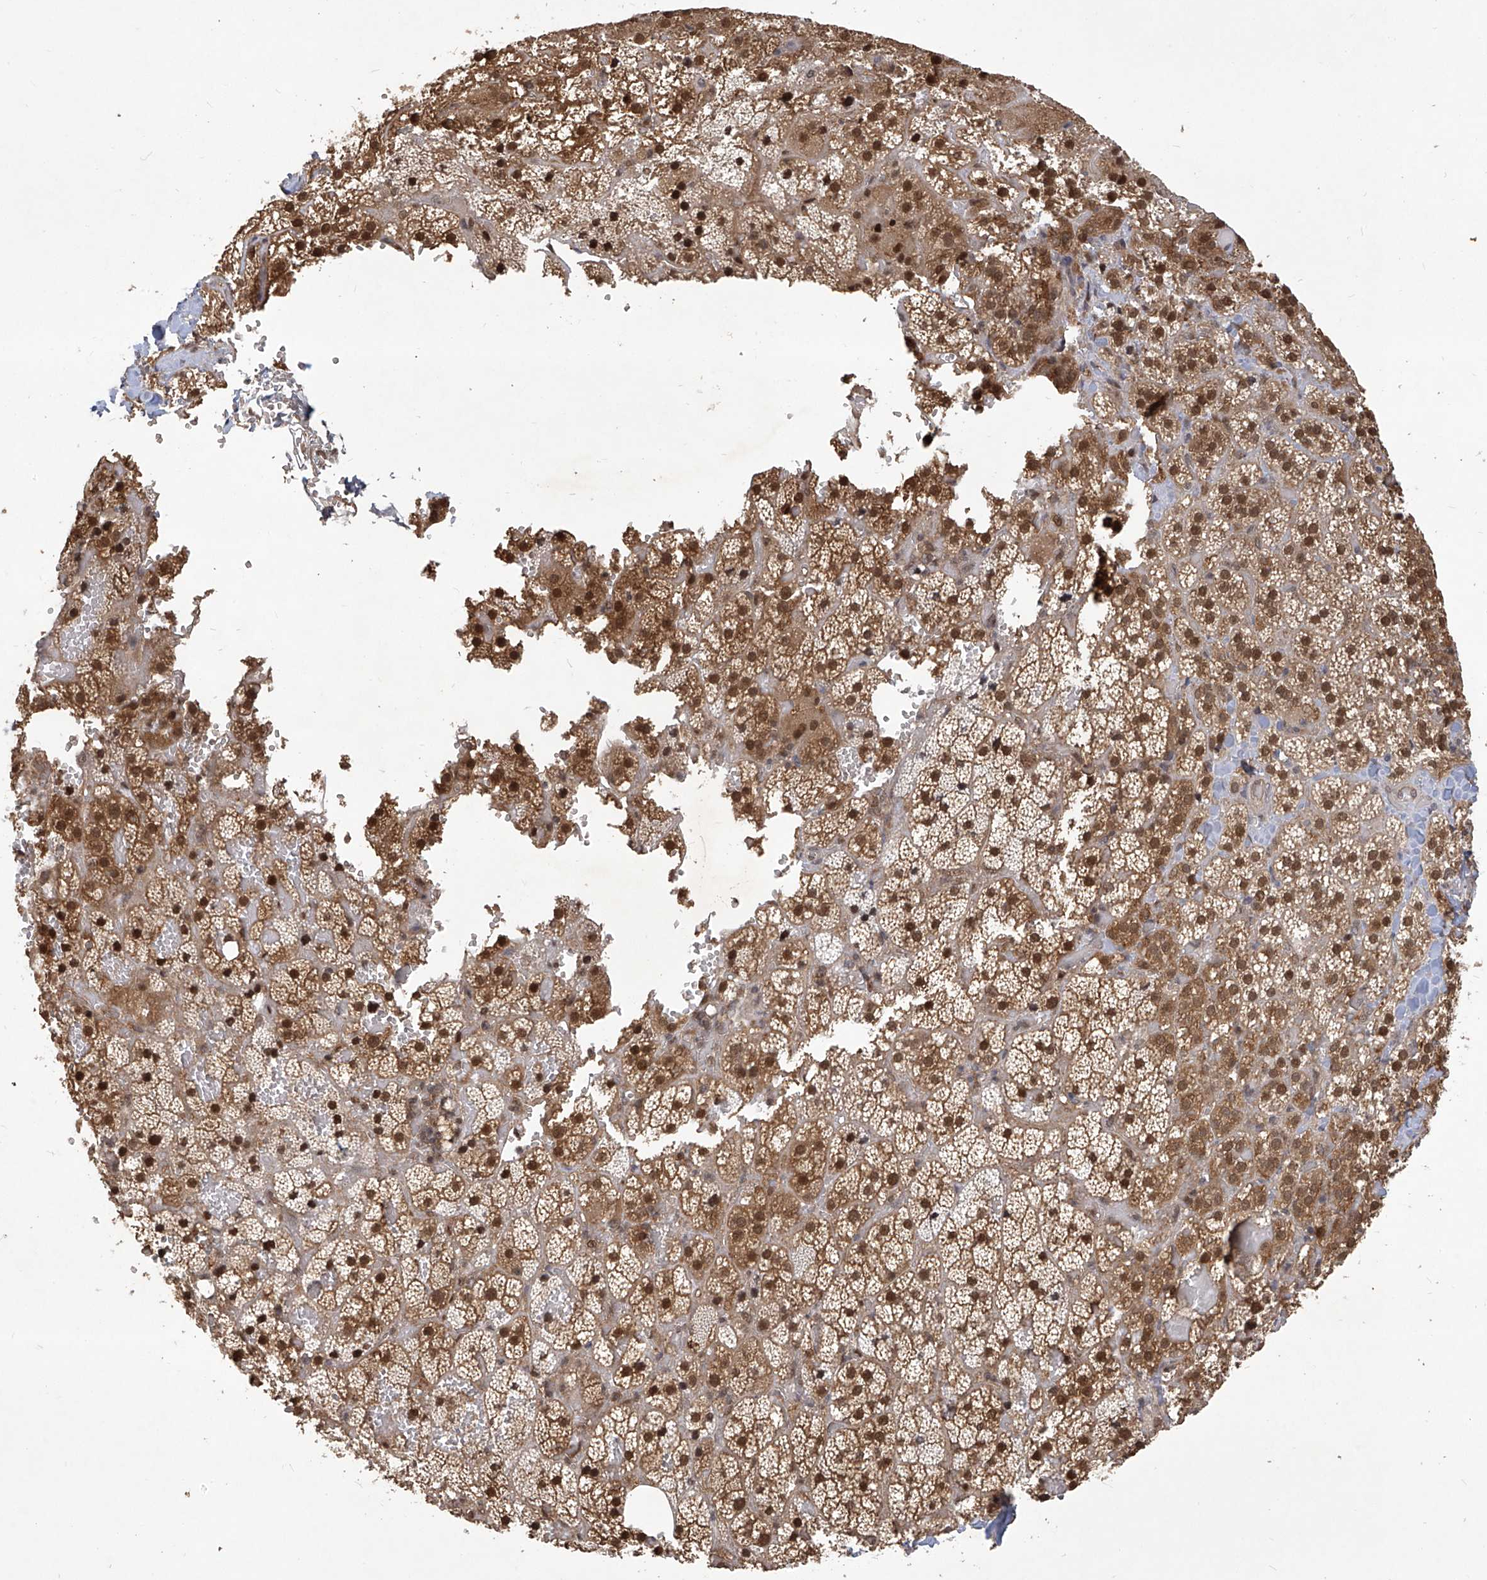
{"staining": {"intensity": "strong", "quantity": ">75%", "location": "cytoplasmic/membranous,nuclear"}, "tissue": "adrenal gland", "cell_type": "Glandular cells", "image_type": "normal", "snomed": [{"axis": "morphology", "description": "Normal tissue, NOS"}, {"axis": "topography", "description": "Adrenal gland"}], "caption": "Strong cytoplasmic/membranous,nuclear staining is appreciated in about >75% of glandular cells in normal adrenal gland.", "gene": "PSMB1", "patient": {"sex": "female", "age": 59}}